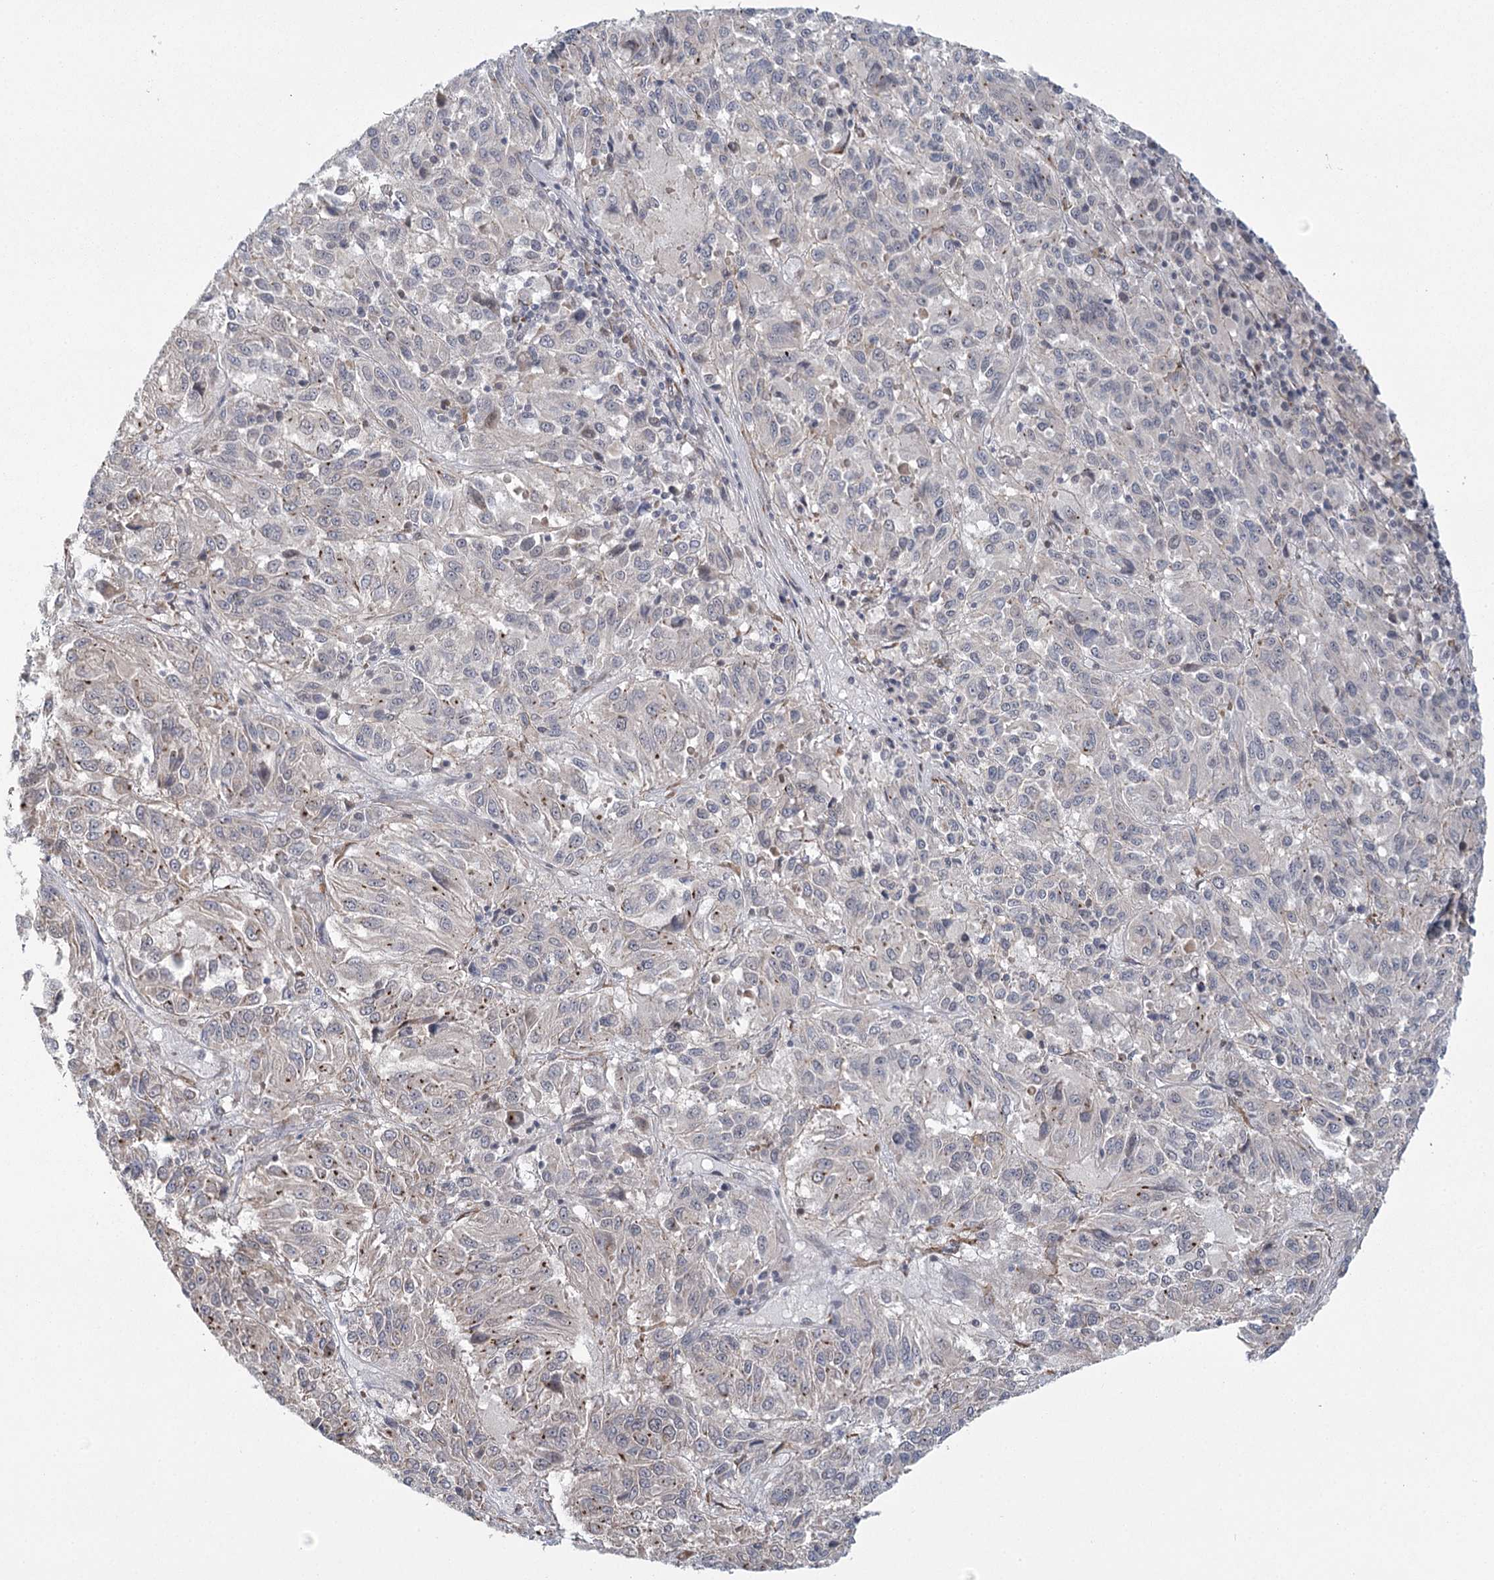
{"staining": {"intensity": "negative", "quantity": "none", "location": "none"}, "tissue": "melanoma", "cell_type": "Tumor cells", "image_type": "cancer", "snomed": [{"axis": "morphology", "description": "Malignant melanoma, Metastatic site"}, {"axis": "topography", "description": "Lung"}], "caption": "DAB (3,3'-diaminobenzidine) immunohistochemical staining of human malignant melanoma (metastatic site) exhibits no significant staining in tumor cells.", "gene": "MED28", "patient": {"sex": "male", "age": 64}}